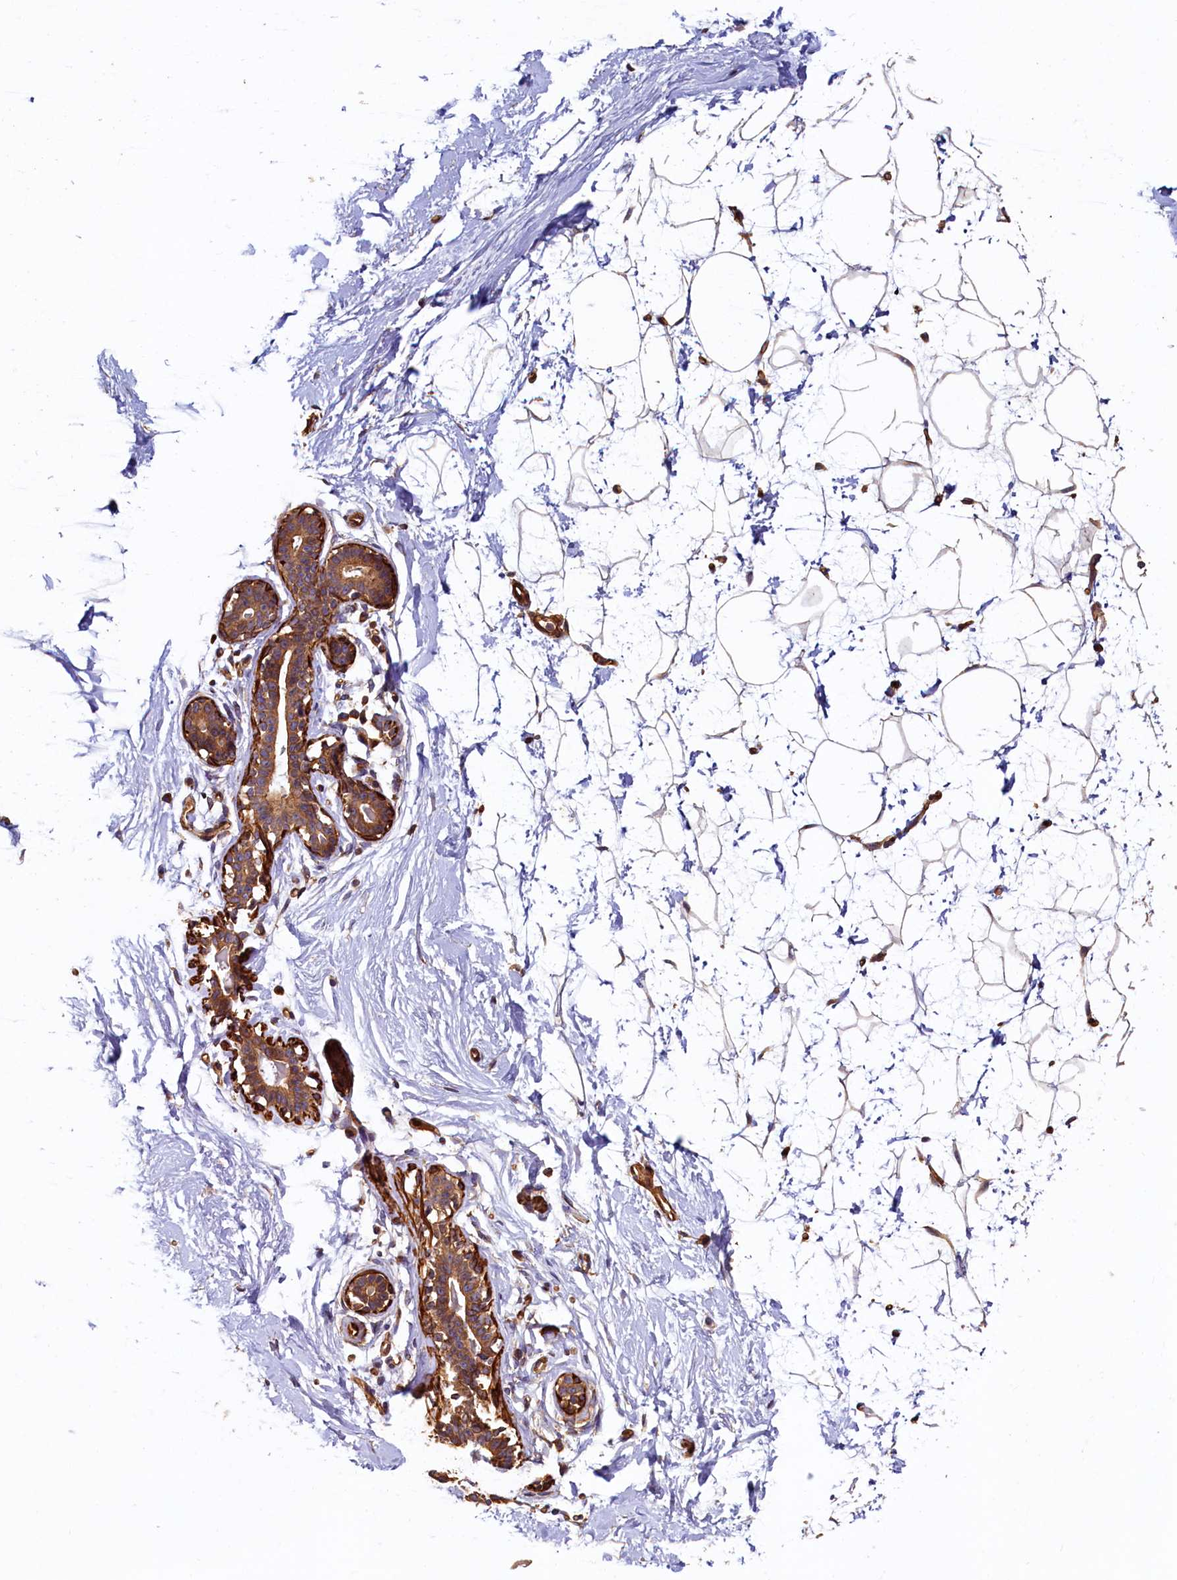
{"staining": {"intensity": "moderate", "quantity": ">75%", "location": "cytoplasmic/membranous"}, "tissue": "breast", "cell_type": "Adipocytes", "image_type": "normal", "snomed": [{"axis": "morphology", "description": "Normal tissue, NOS"}, {"axis": "morphology", "description": "Adenoma, NOS"}, {"axis": "topography", "description": "Breast"}], "caption": "Breast stained with DAB IHC reveals medium levels of moderate cytoplasmic/membranous expression in about >75% of adipocytes.", "gene": "CCDC102B", "patient": {"sex": "female", "age": 23}}